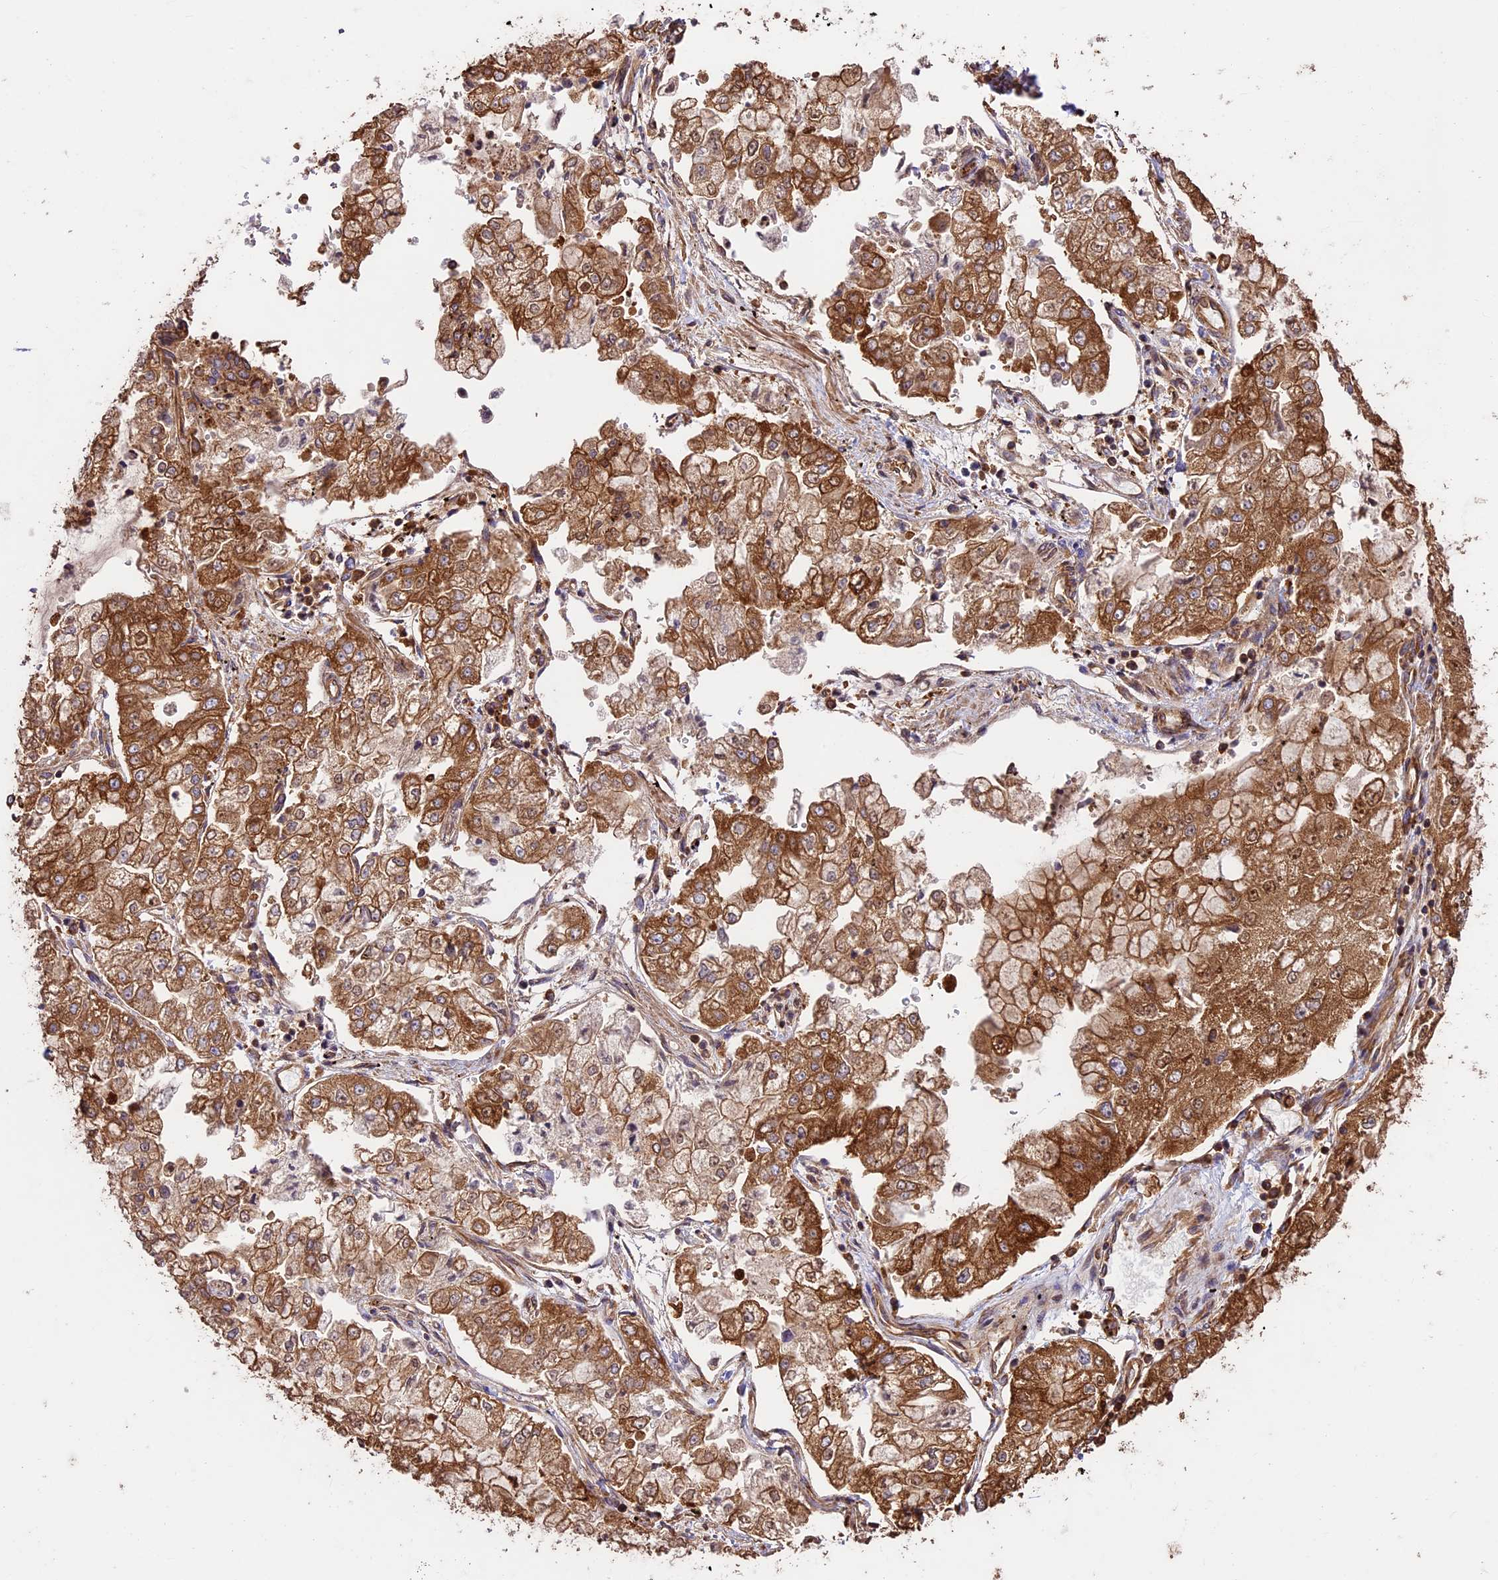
{"staining": {"intensity": "strong", "quantity": ">75%", "location": "cytoplasmic/membranous"}, "tissue": "stomach cancer", "cell_type": "Tumor cells", "image_type": "cancer", "snomed": [{"axis": "morphology", "description": "Adenocarcinoma, NOS"}, {"axis": "topography", "description": "Stomach"}], "caption": "Immunohistochemical staining of human stomach cancer shows high levels of strong cytoplasmic/membranous protein positivity in approximately >75% of tumor cells.", "gene": "KARS1", "patient": {"sex": "male", "age": 76}}